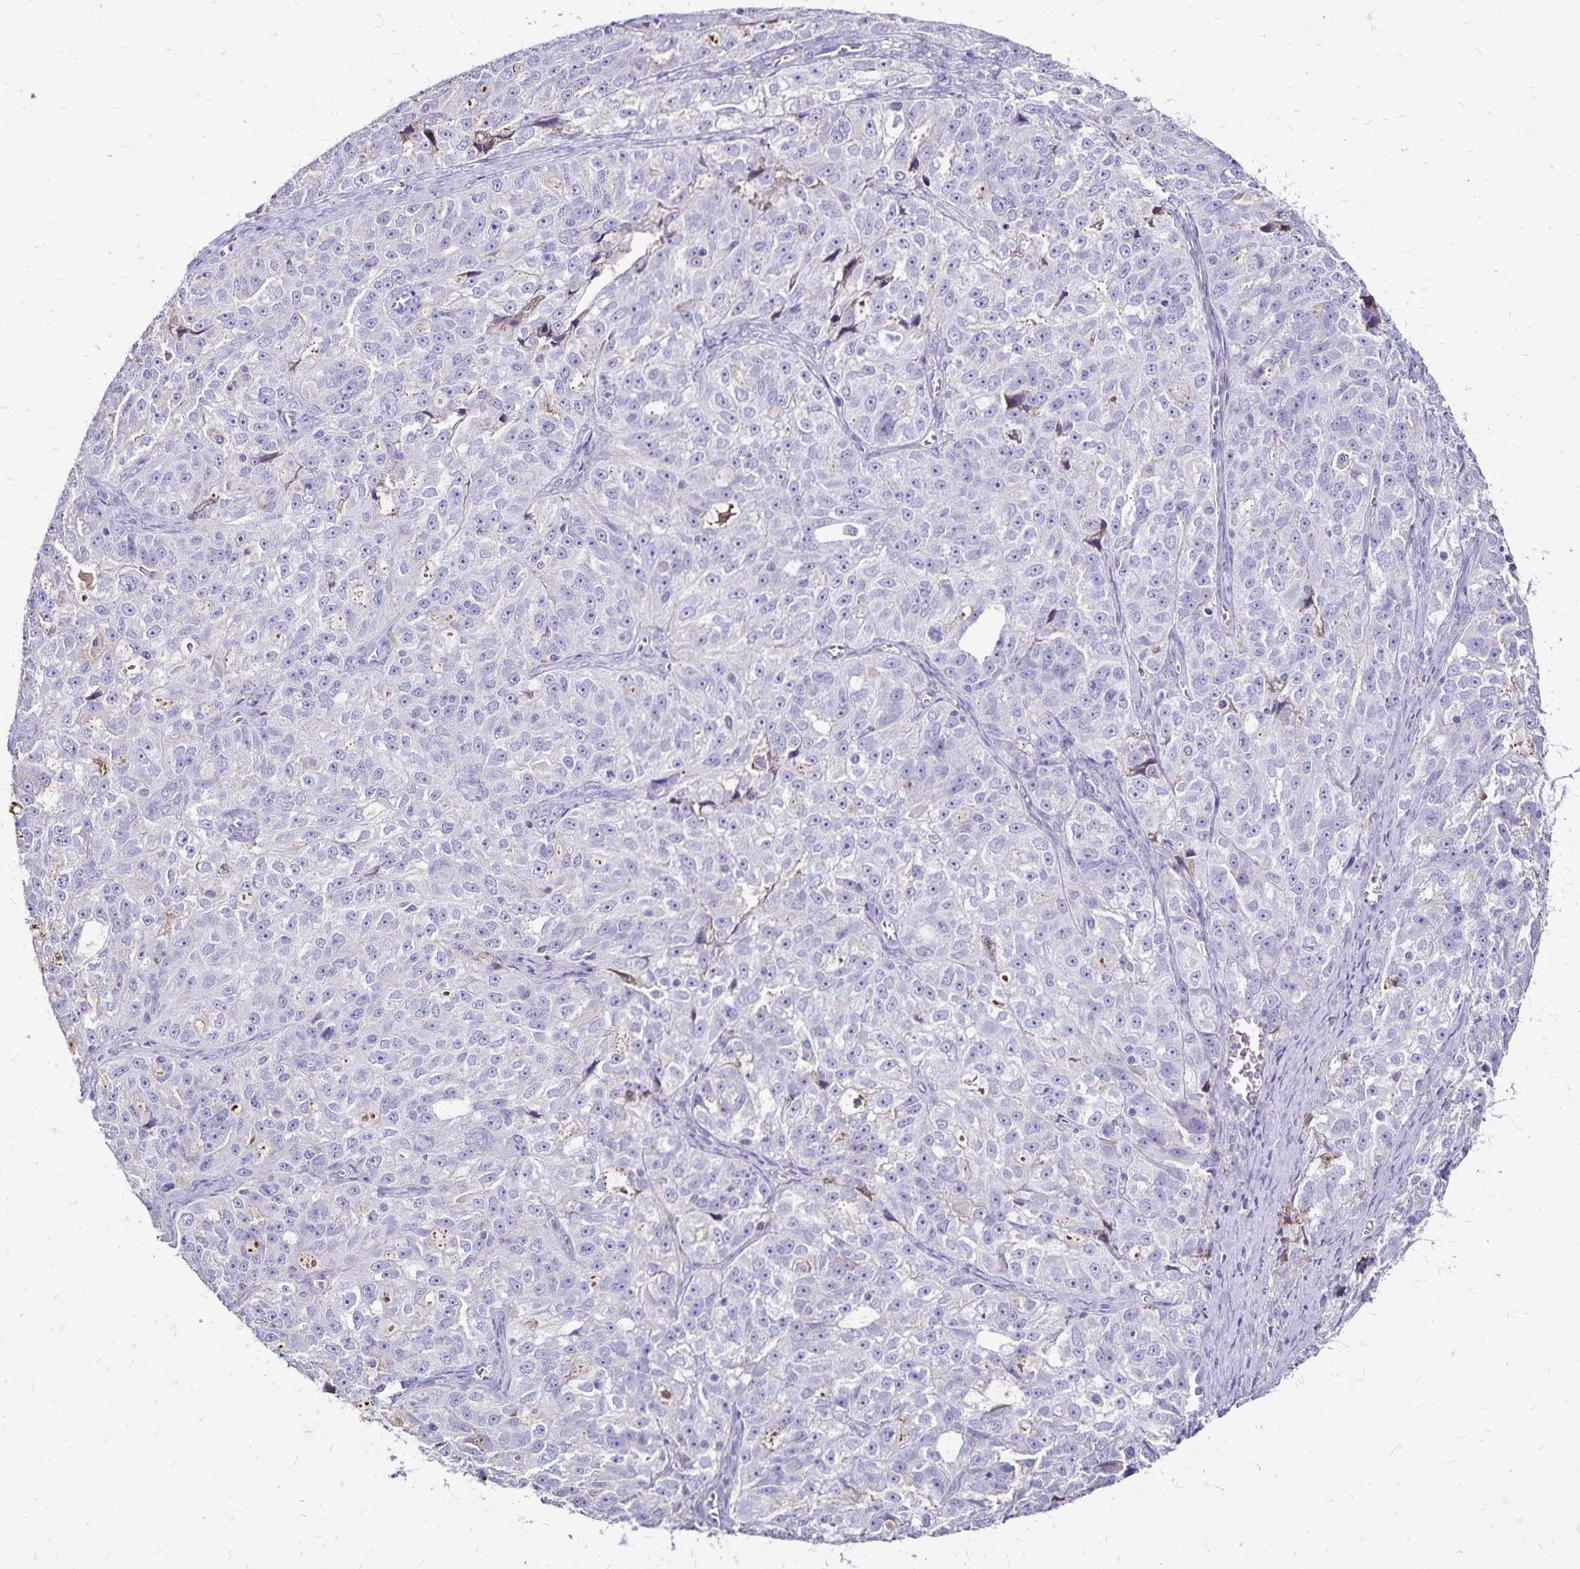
{"staining": {"intensity": "negative", "quantity": "none", "location": "none"}, "tissue": "ovarian cancer", "cell_type": "Tumor cells", "image_type": "cancer", "snomed": [{"axis": "morphology", "description": "Cystadenocarcinoma, serous, NOS"}, {"axis": "topography", "description": "Ovary"}], "caption": "The micrograph exhibits no significant expression in tumor cells of serous cystadenocarcinoma (ovarian). (Brightfield microscopy of DAB immunohistochemistry at high magnification).", "gene": "KISS1", "patient": {"sex": "female", "age": 51}}